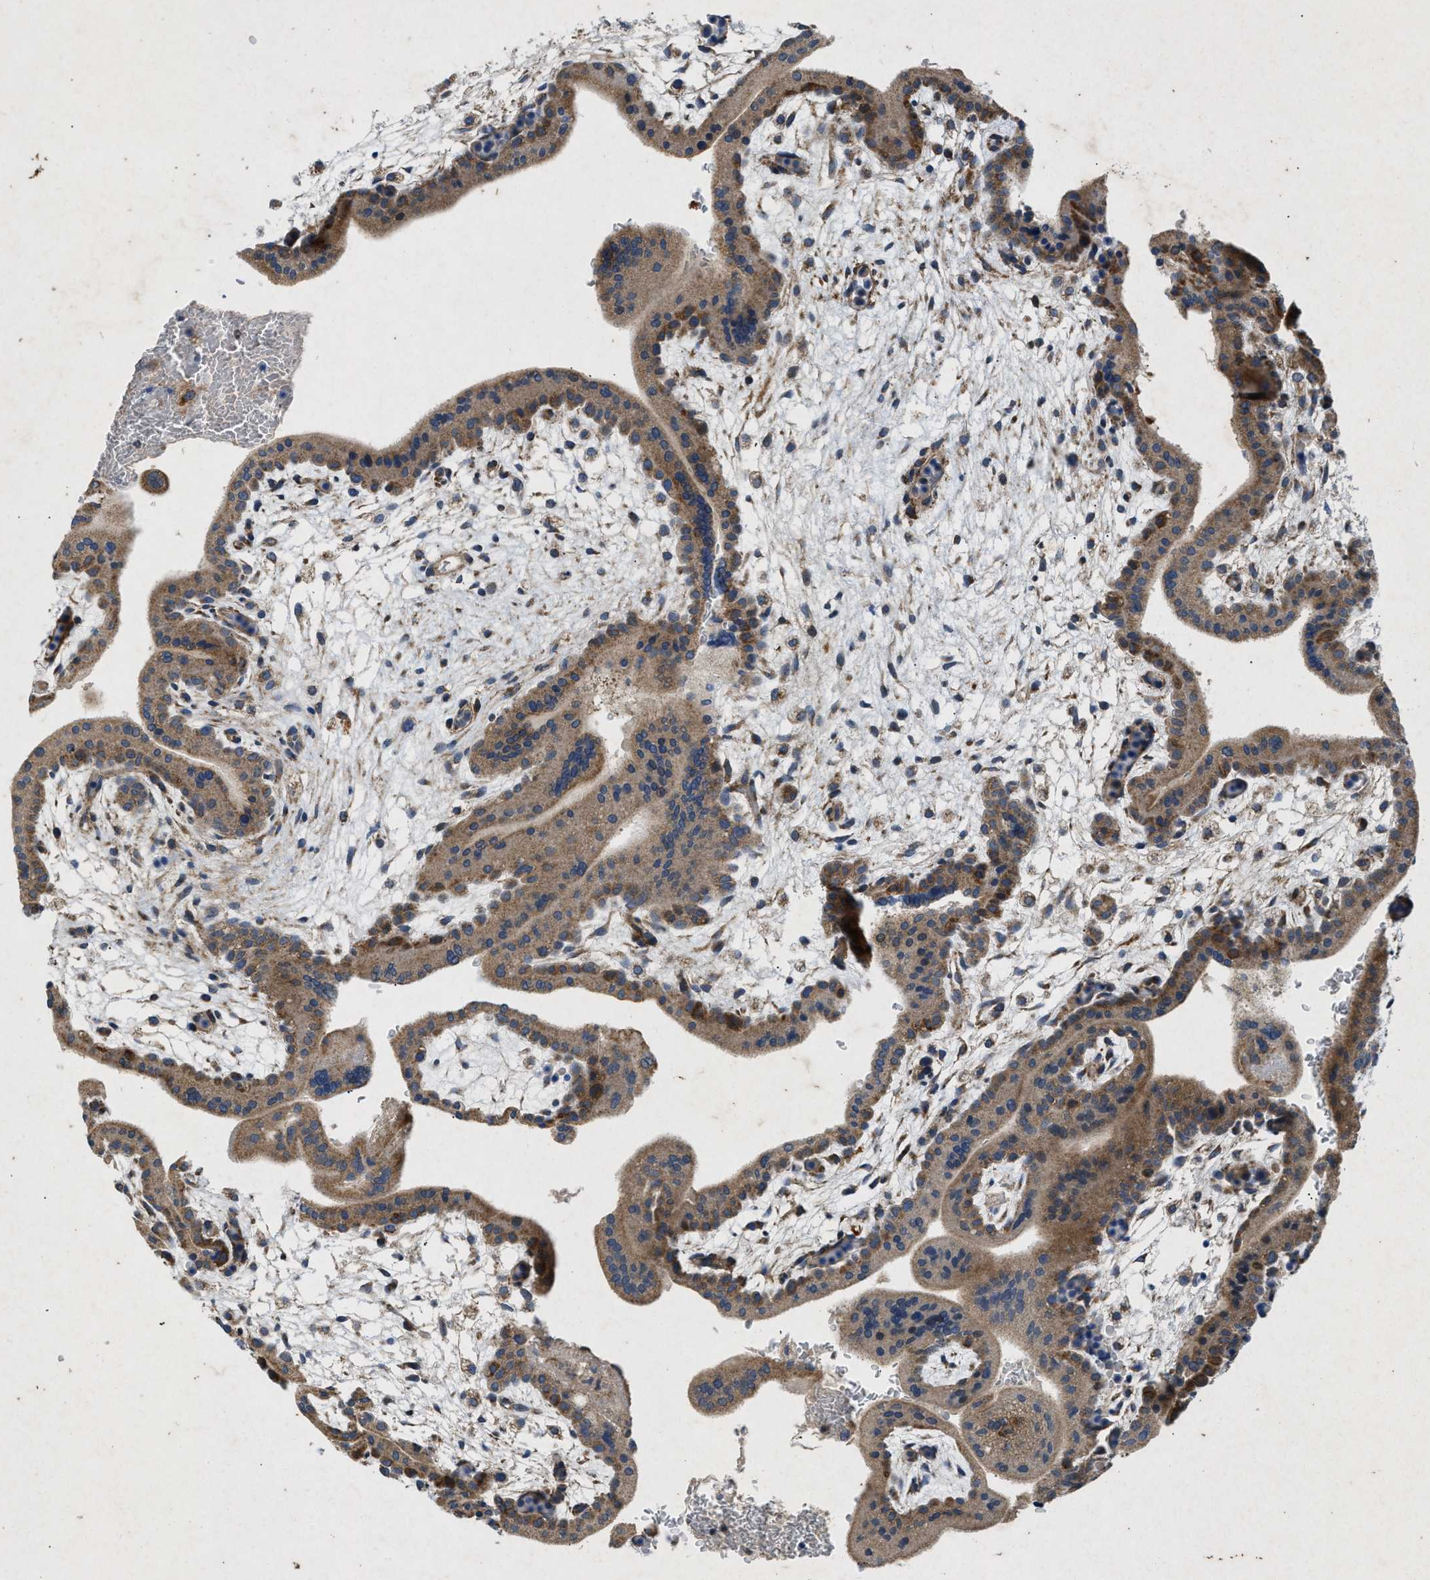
{"staining": {"intensity": "moderate", "quantity": ">75%", "location": "cytoplasmic/membranous"}, "tissue": "placenta", "cell_type": "Decidual cells", "image_type": "normal", "snomed": [{"axis": "morphology", "description": "Normal tissue, NOS"}, {"axis": "topography", "description": "Placenta"}], "caption": "High-power microscopy captured an immunohistochemistry (IHC) micrograph of unremarkable placenta, revealing moderate cytoplasmic/membranous staining in approximately >75% of decidual cells.", "gene": "PRKG2", "patient": {"sex": "female", "age": 35}}